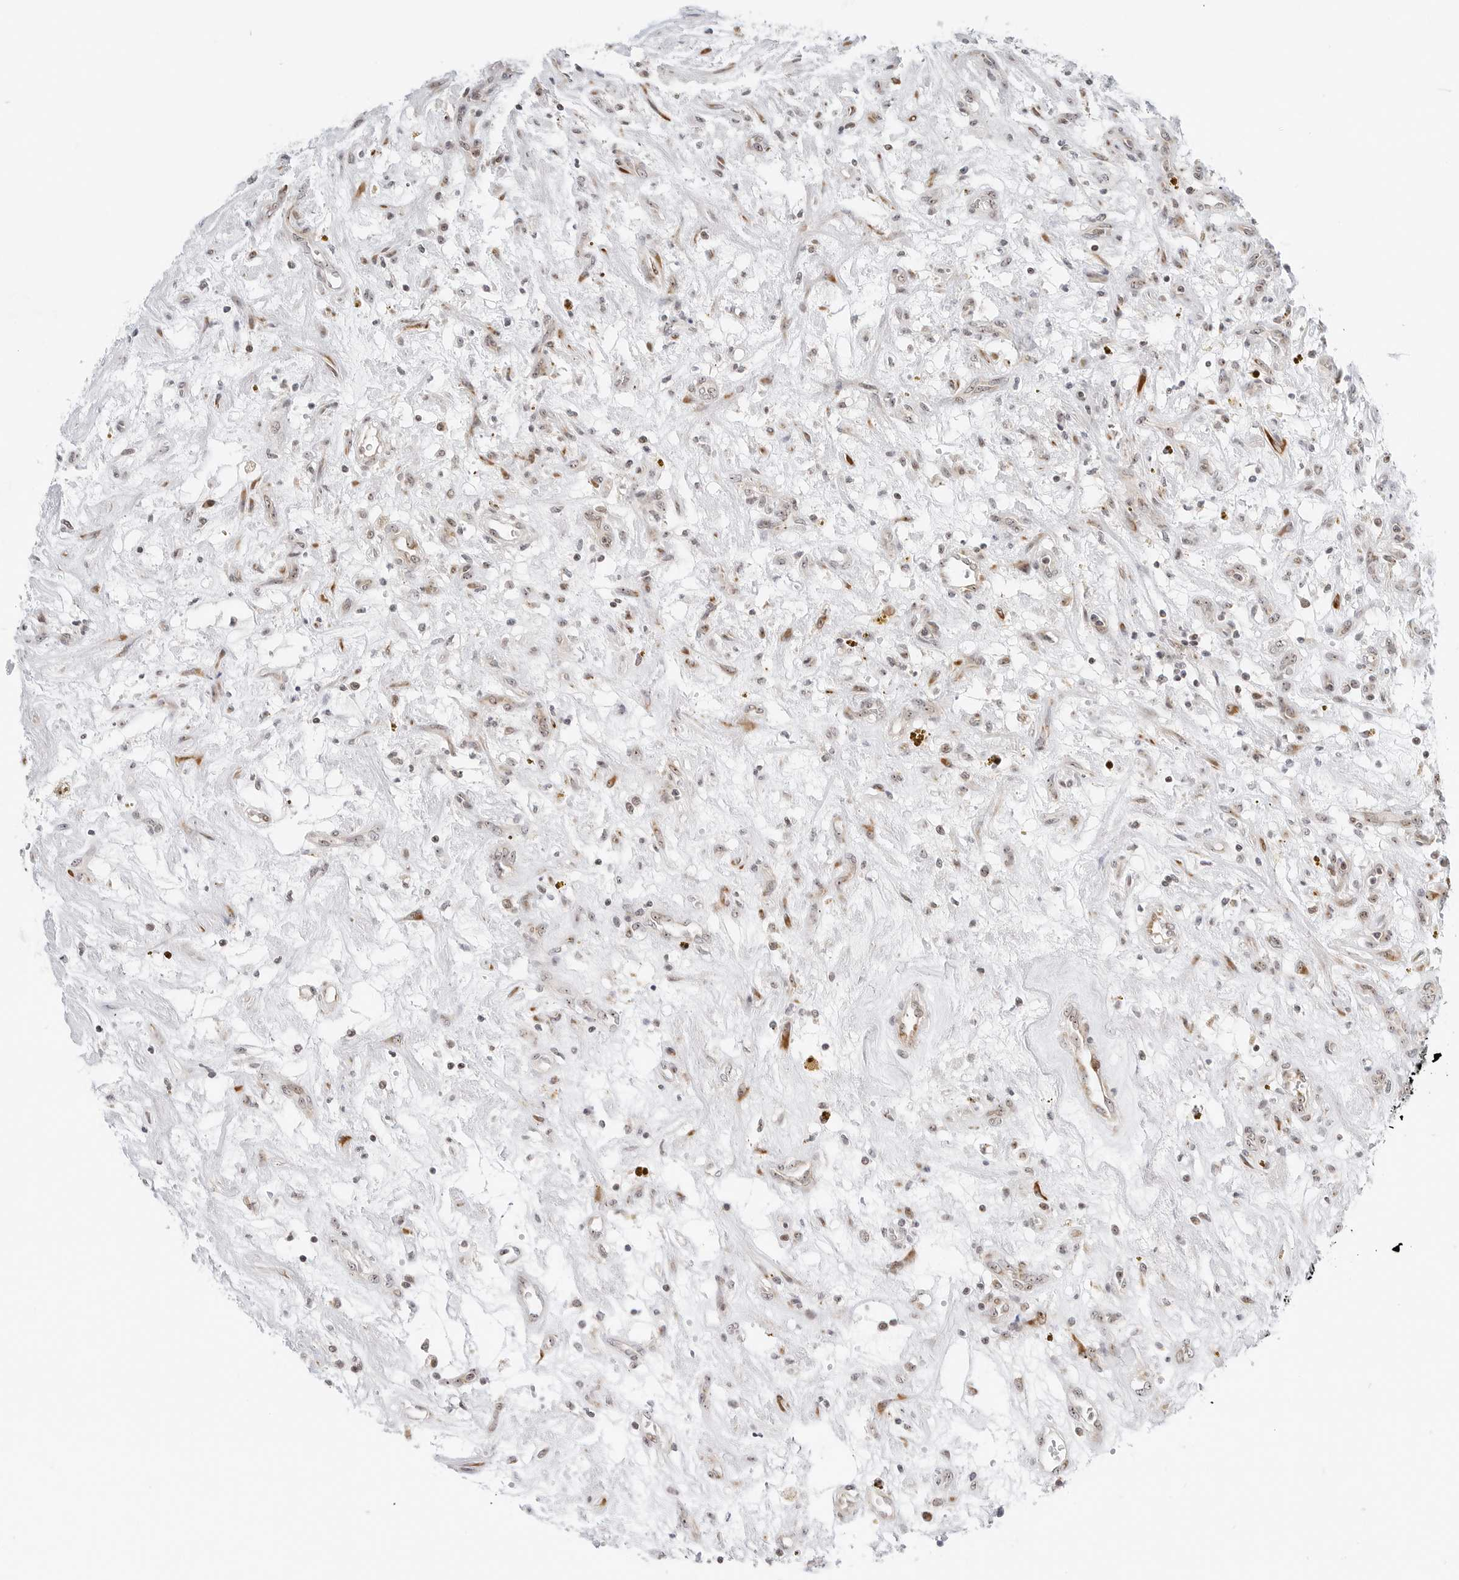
{"staining": {"intensity": "weak", "quantity": "25%-75%", "location": "nuclear"}, "tissue": "renal cancer", "cell_type": "Tumor cells", "image_type": "cancer", "snomed": [{"axis": "morphology", "description": "Adenocarcinoma, NOS"}, {"axis": "topography", "description": "Kidney"}], "caption": "Adenocarcinoma (renal) was stained to show a protein in brown. There is low levels of weak nuclear expression in approximately 25%-75% of tumor cells. The staining was performed using DAB (3,3'-diaminobenzidine) to visualize the protein expression in brown, while the nuclei were stained in blue with hematoxylin (Magnification: 20x).", "gene": "RIMKLA", "patient": {"sex": "female", "age": 57}}